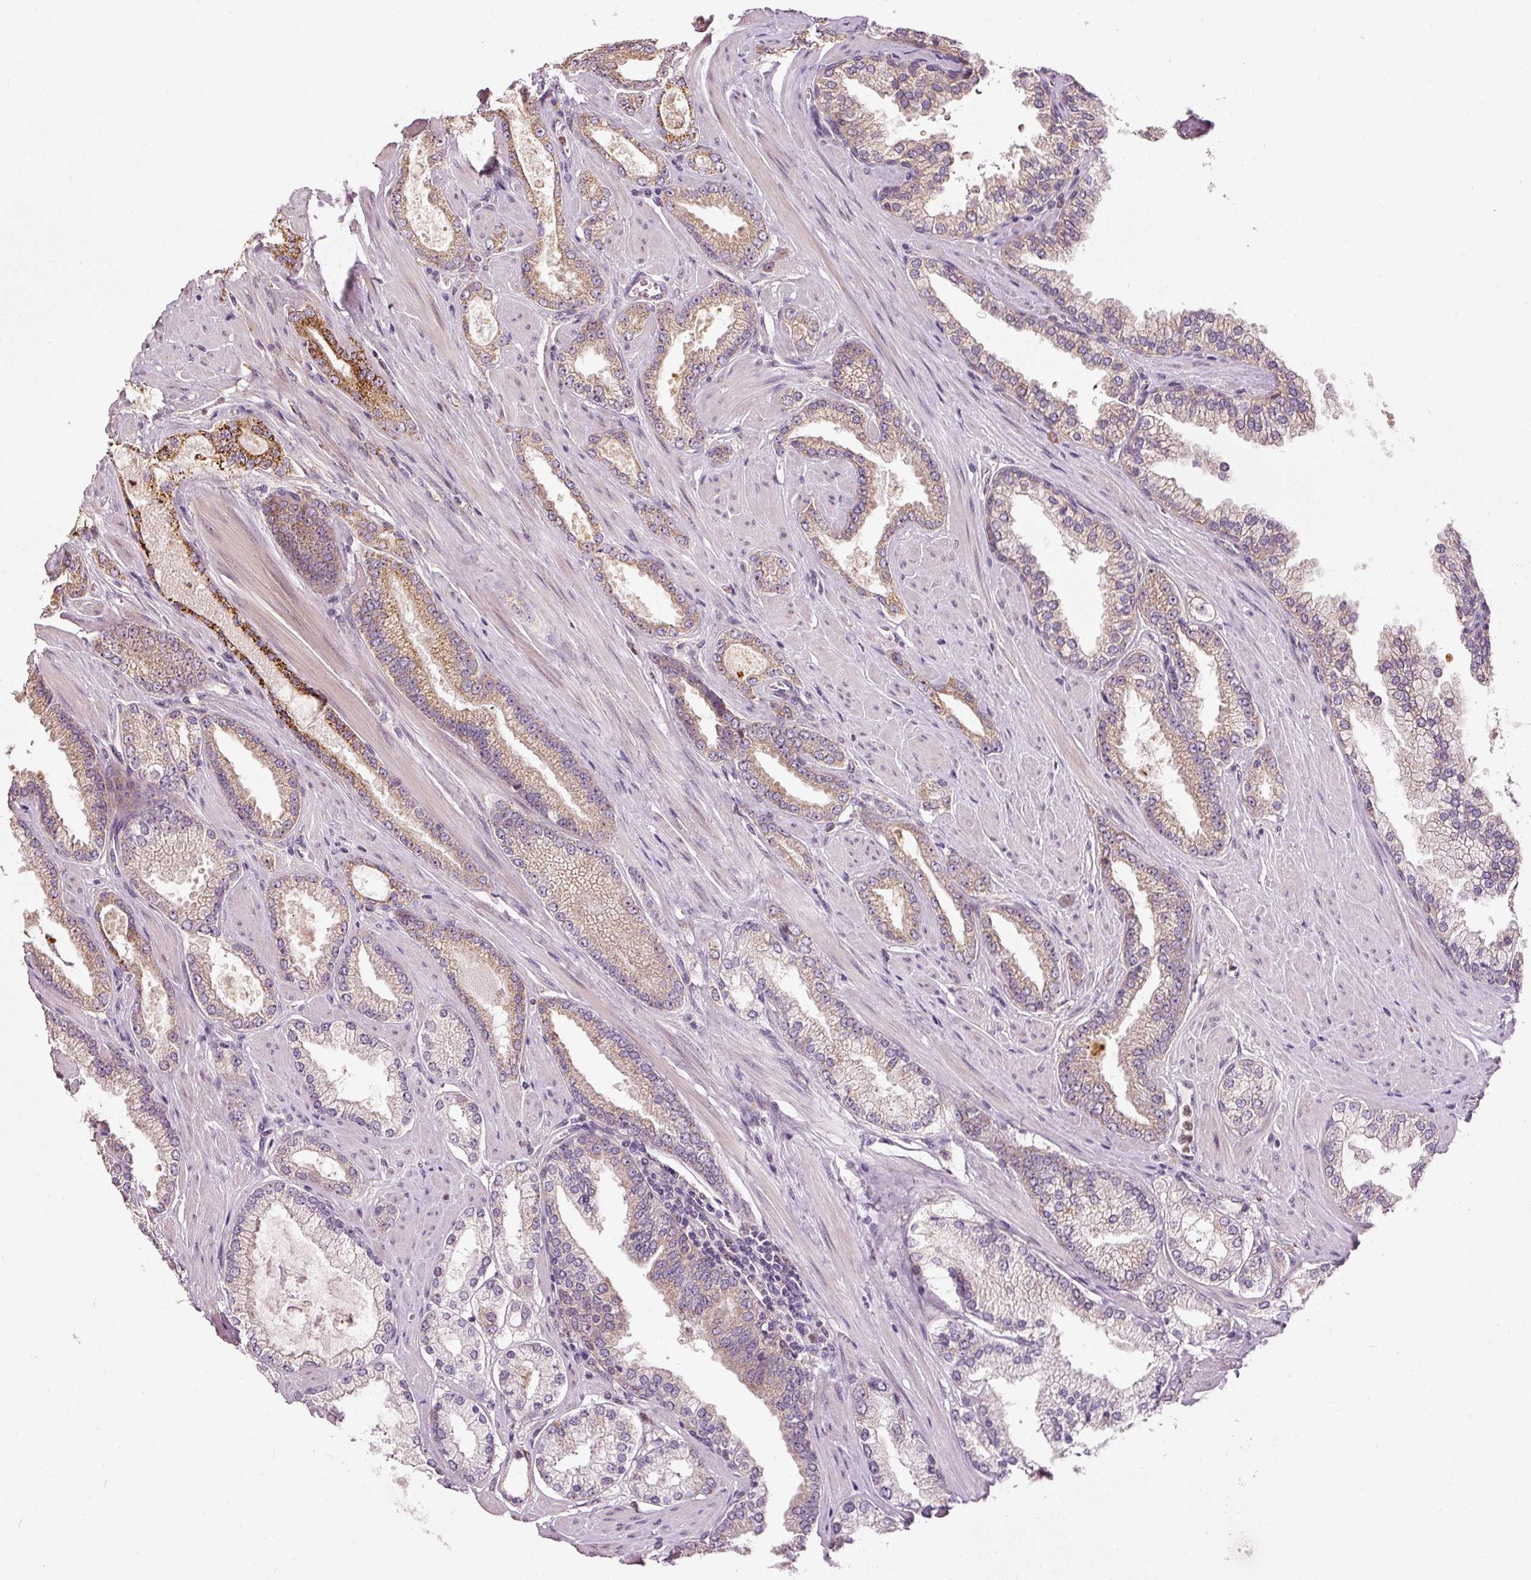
{"staining": {"intensity": "moderate", "quantity": "<25%", "location": "cytoplasmic/membranous"}, "tissue": "prostate cancer", "cell_type": "Tumor cells", "image_type": "cancer", "snomed": [{"axis": "morphology", "description": "Adenocarcinoma, Low grade"}, {"axis": "topography", "description": "Prostate"}], "caption": "About <25% of tumor cells in prostate low-grade adenocarcinoma exhibit moderate cytoplasmic/membranous protein staining as visualized by brown immunohistochemical staining.", "gene": "MTHFD1L", "patient": {"sex": "male", "age": 42}}